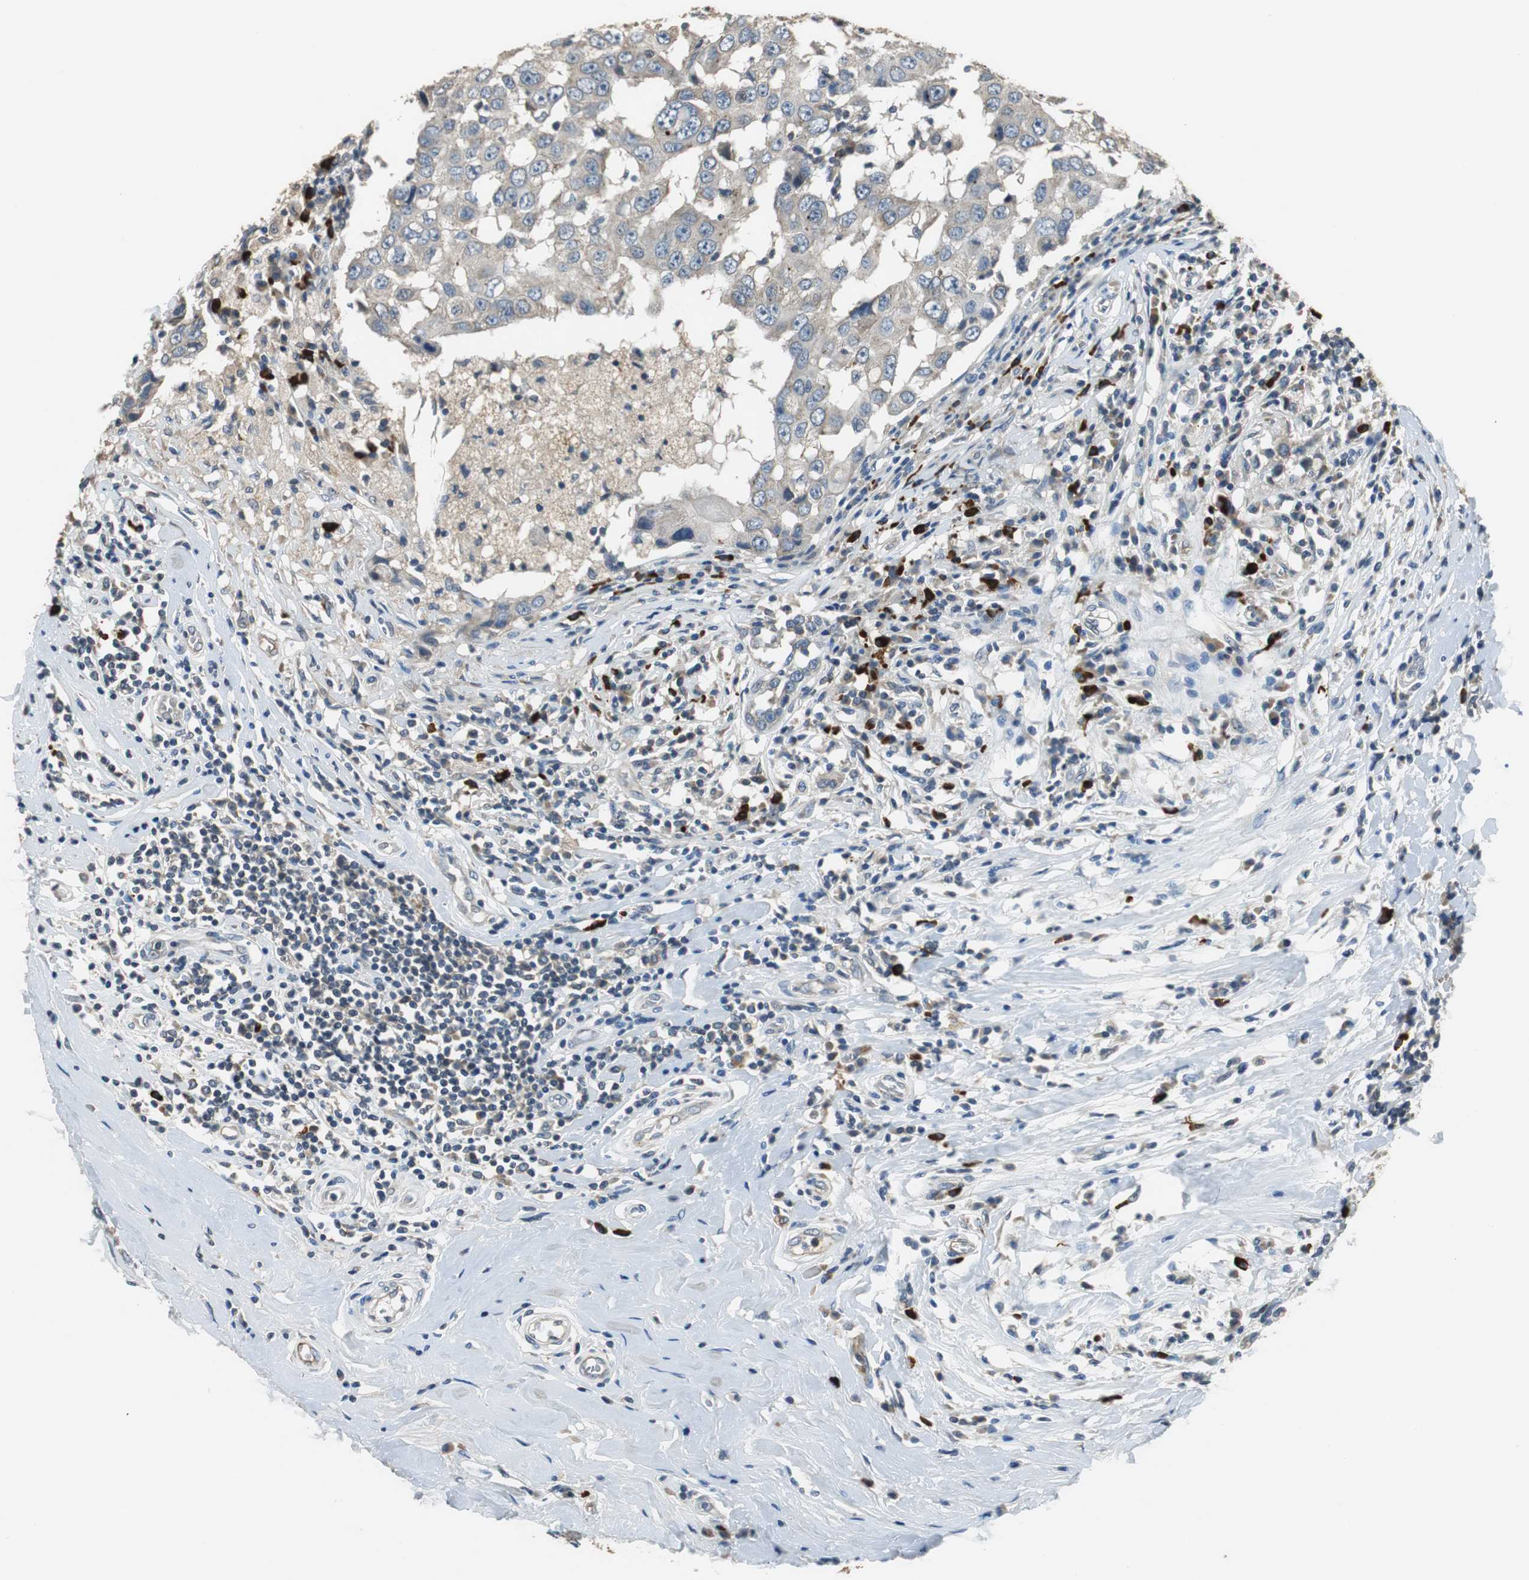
{"staining": {"intensity": "negative", "quantity": "none", "location": "none"}, "tissue": "breast cancer", "cell_type": "Tumor cells", "image_type": "cancer", "snomed": [{"axis": "morphology", "description": "Duct carcinoma"}, {"axis": "topography", "description": "Breast"}], "caption": "Intraductal carcinoma (breast) was stained to show a protein in brown. There is no significant expression in tumor cells. (Immunohistochemistry (ihc), brightfield microscopy, high magnification).", "gene": "MTIF2", "patient": {"sex": "female", "age": 27}}